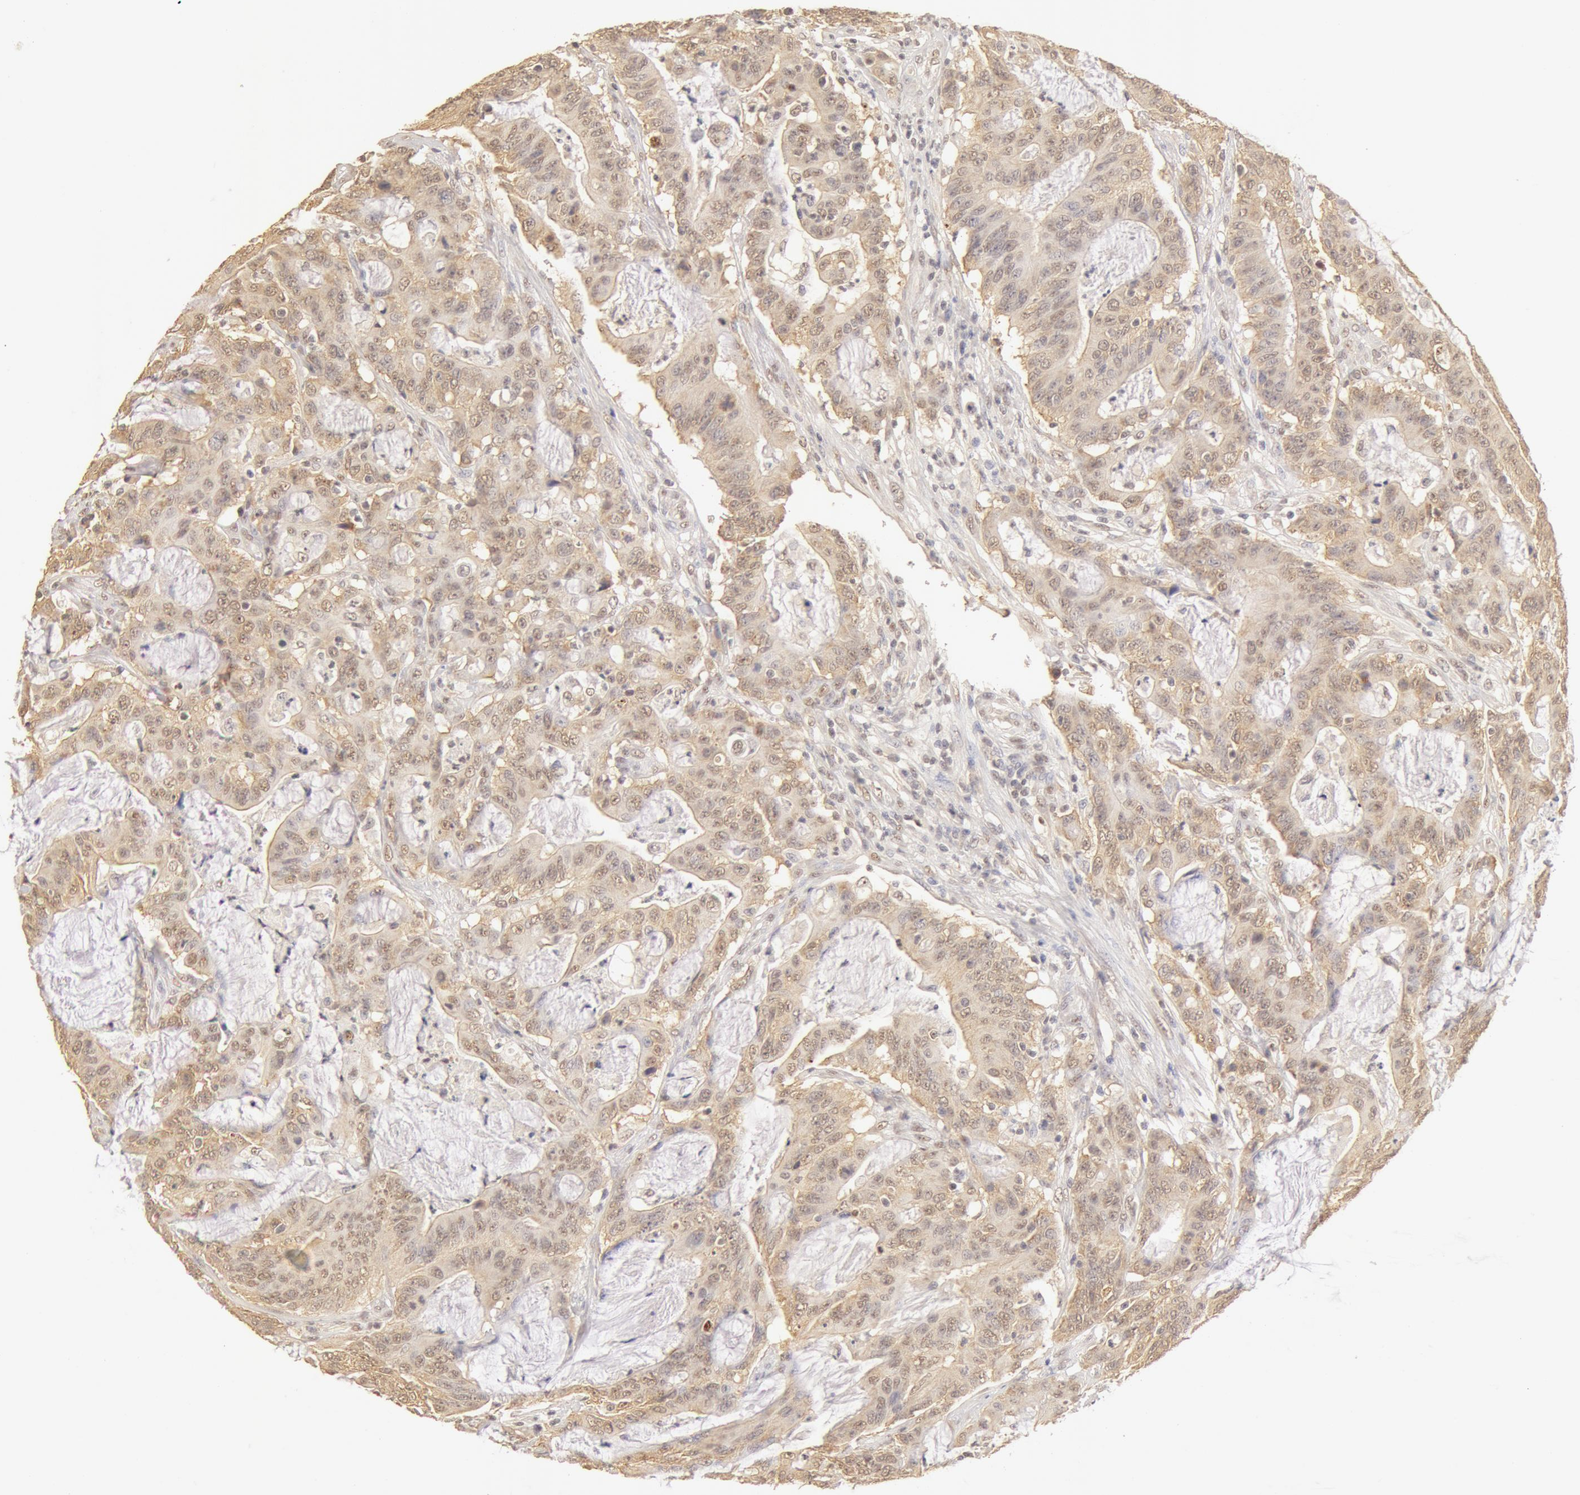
{"staining": {"intensity": "moderate", "quantity": ">75%", "location": "cytoplasmic/membranous,nuclear"}, "tissue": "colorectal cancer", "cell_type": "Tumor cells", "image_type": "cancer", "snomed": [{"axis": "morphology", "description": "Adenocarcinoma, NOS"}, {"axis": "topography", "description": "Colon"}], "caption": "Protein staining of colorectal cancer tissue shows moderate cytoplasmic/membranous and nuclear positivity in about >75% of tumor cells. The staining was performed using DAB, with brown indicating positive protein expression. Nuclei are stained blue with hematoxylin.", "gene": "SNRNP70", "patient": {"sex": "male", "age": 54}}